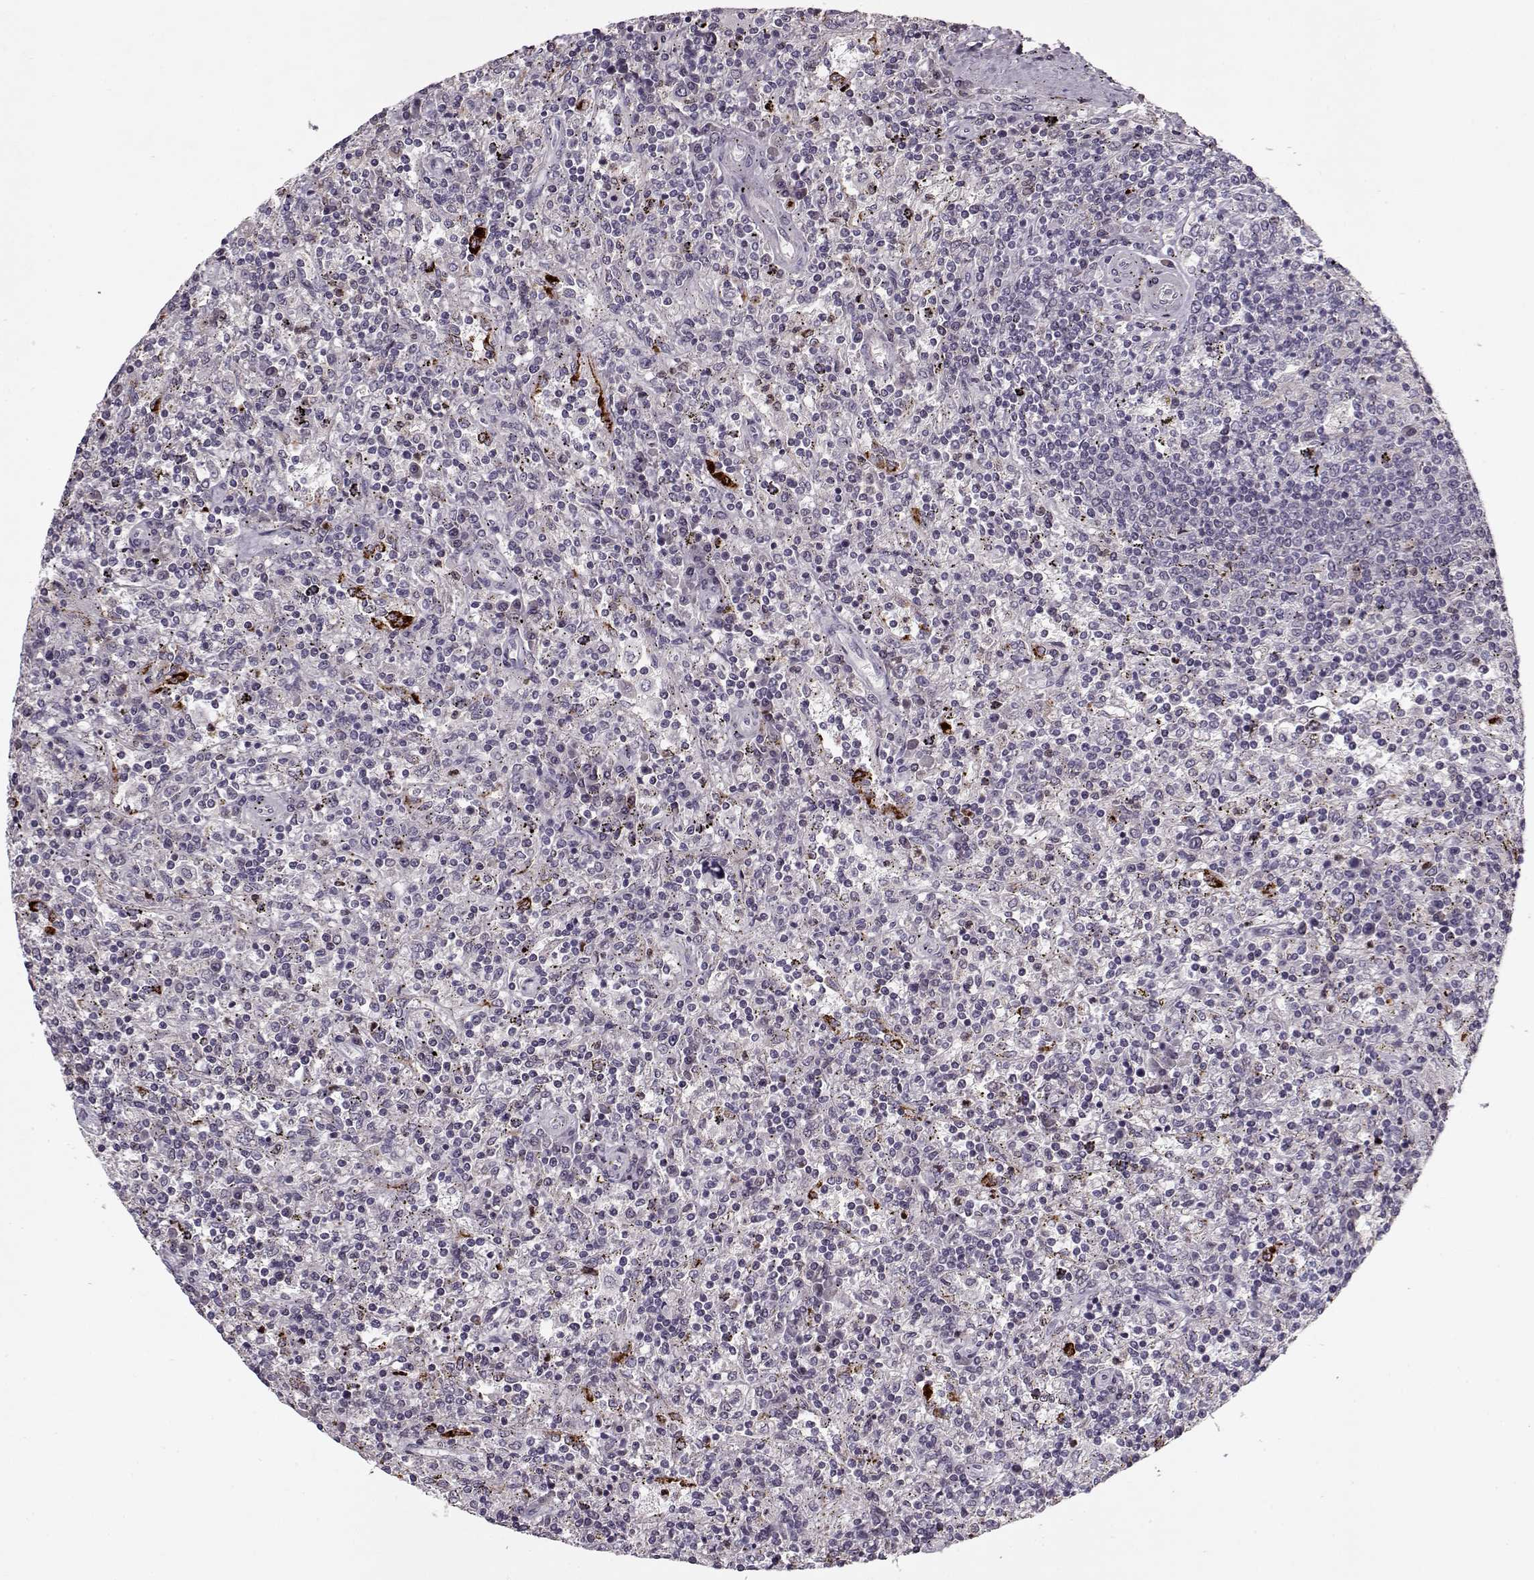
{"staining": {"intensity": "negative", "quantity": "none", "location": "none"}, "tissue": "lymphoma", "cell_type": "Tumor cells", "image_type": "cancer", "snomed": [{"axis": "morphology", "description": "Malignant lymphoma, non-Hodgkin's type, Low grade"}, {"axis": "topography", "description": "Spleen"}], "caption": "Immunohistochemistry (IHC) micrograph of low-grade malignant lymphoma, non-Hodgkin's type stained for a protein (brown), which reveals no positivity in tumor cells.", "gene": "ACOT11", "patient": {"sex": "male", "age": 62}}